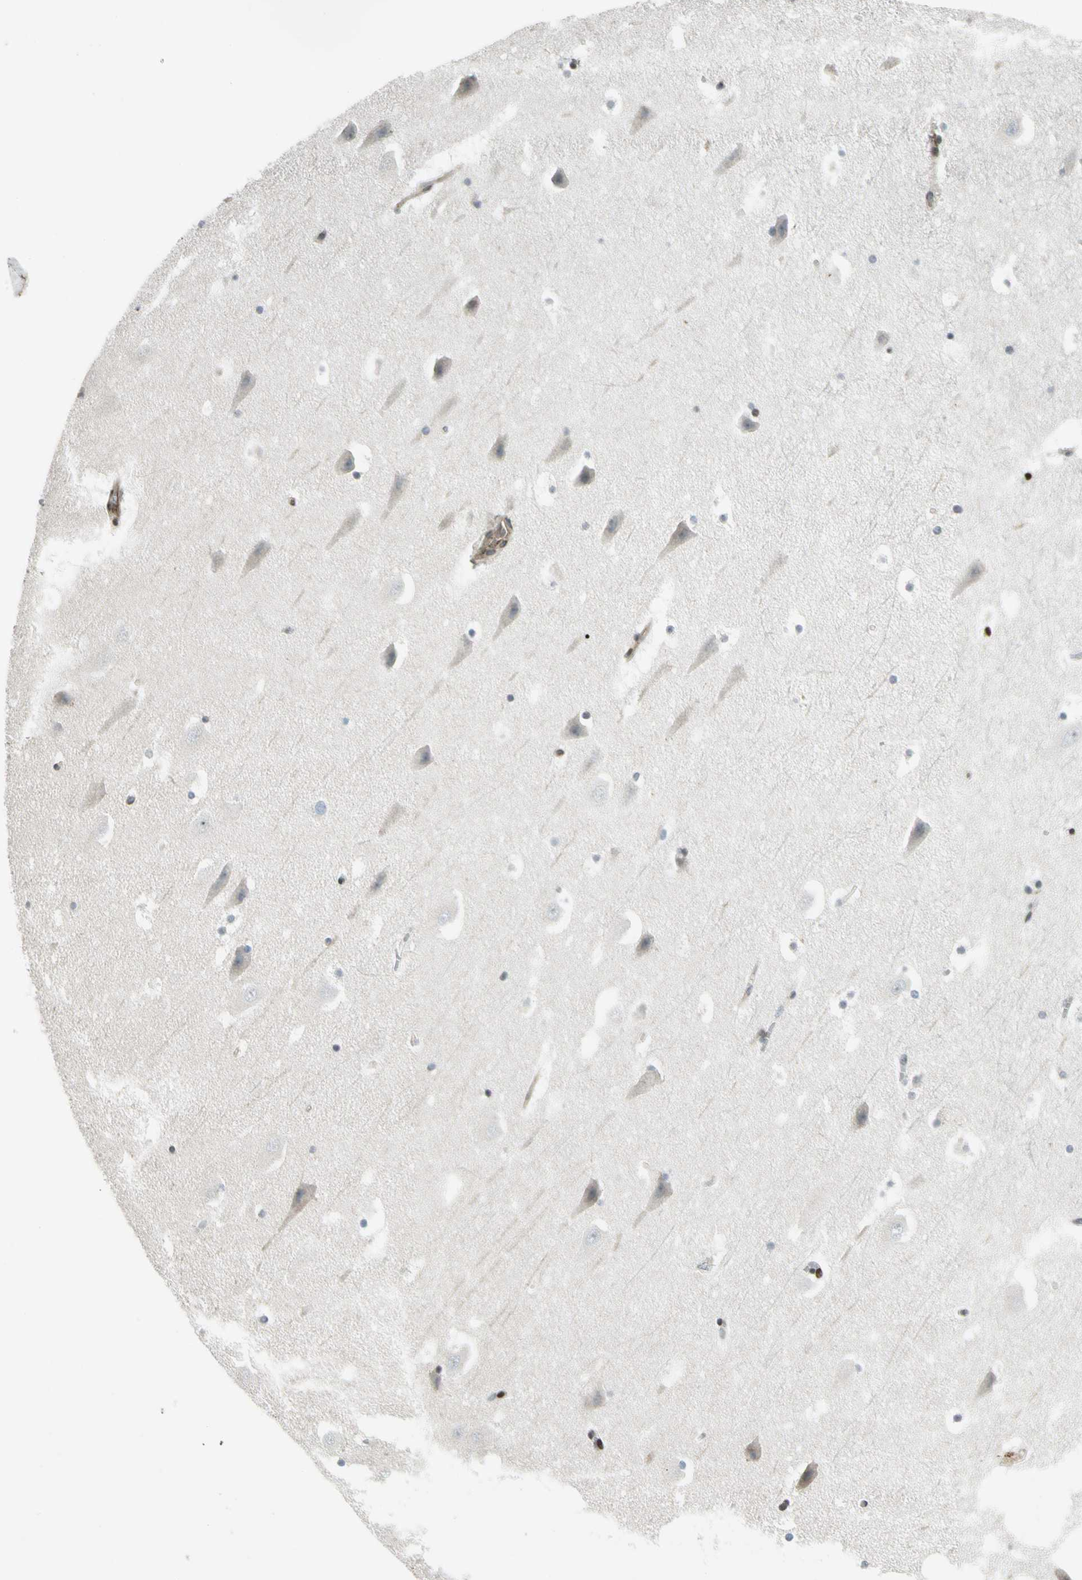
{"staining": {"intensity": "moderate", "quantity": "25%-75%", "location": "cytoplasmic/membranous,nuclear"}, "tissue": "hippocampus", "cell_type": "Glial cells", "image_type": "normal", "snomed": [{"axis": "morphology", "description": "Normal tissue, NOS"}, {"axis": "topography", "description": "Hippocampus"}], "caption": "This image displays immunohistochemistry (IHC) staining of unremarkable hippocampus, with medium moderate cytoplasmic/membranous,nuclear expression in about 25%-75% of glial cells.", "gene": "LGALS3", "patient": {"sex": "male", "age": 45}}